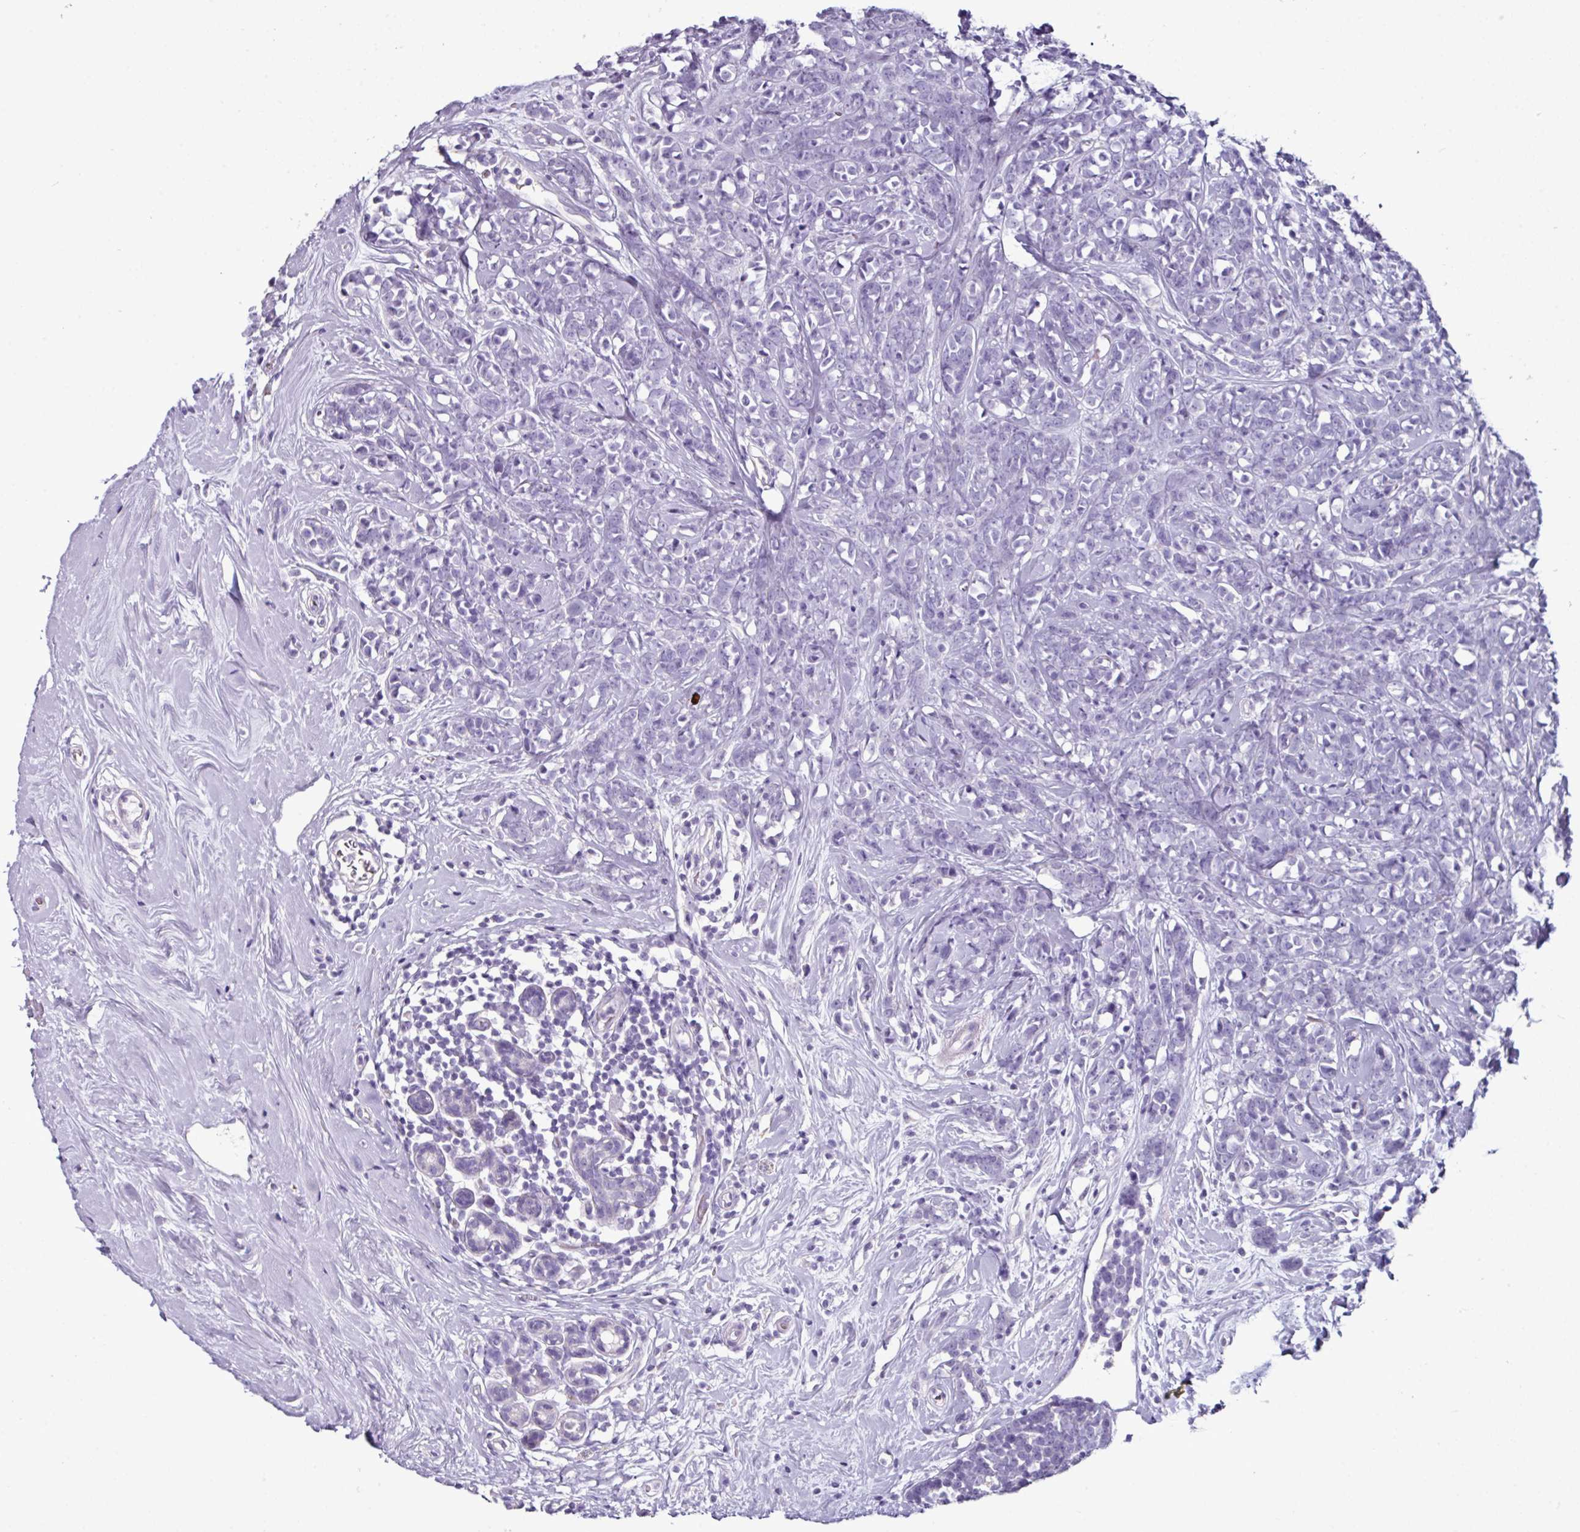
{"staining": {"intensity": "negative", "quantity": "none", "location": "none"}, "tissue": "breast cancer", "cell_type": "Tumor cells", "image_type": "cancer", "snomed": [{"axis": "morphology", "description": "Lobular carcinoma"}, {"axis": "topography", "description": "Breast"}], "caption": "Human breast cancer stained for a protein using immunohistochemistry displays no positivity in tumor cells.", "gene": "GLP2R", "patient": {"sex": "female", "age": 58}}